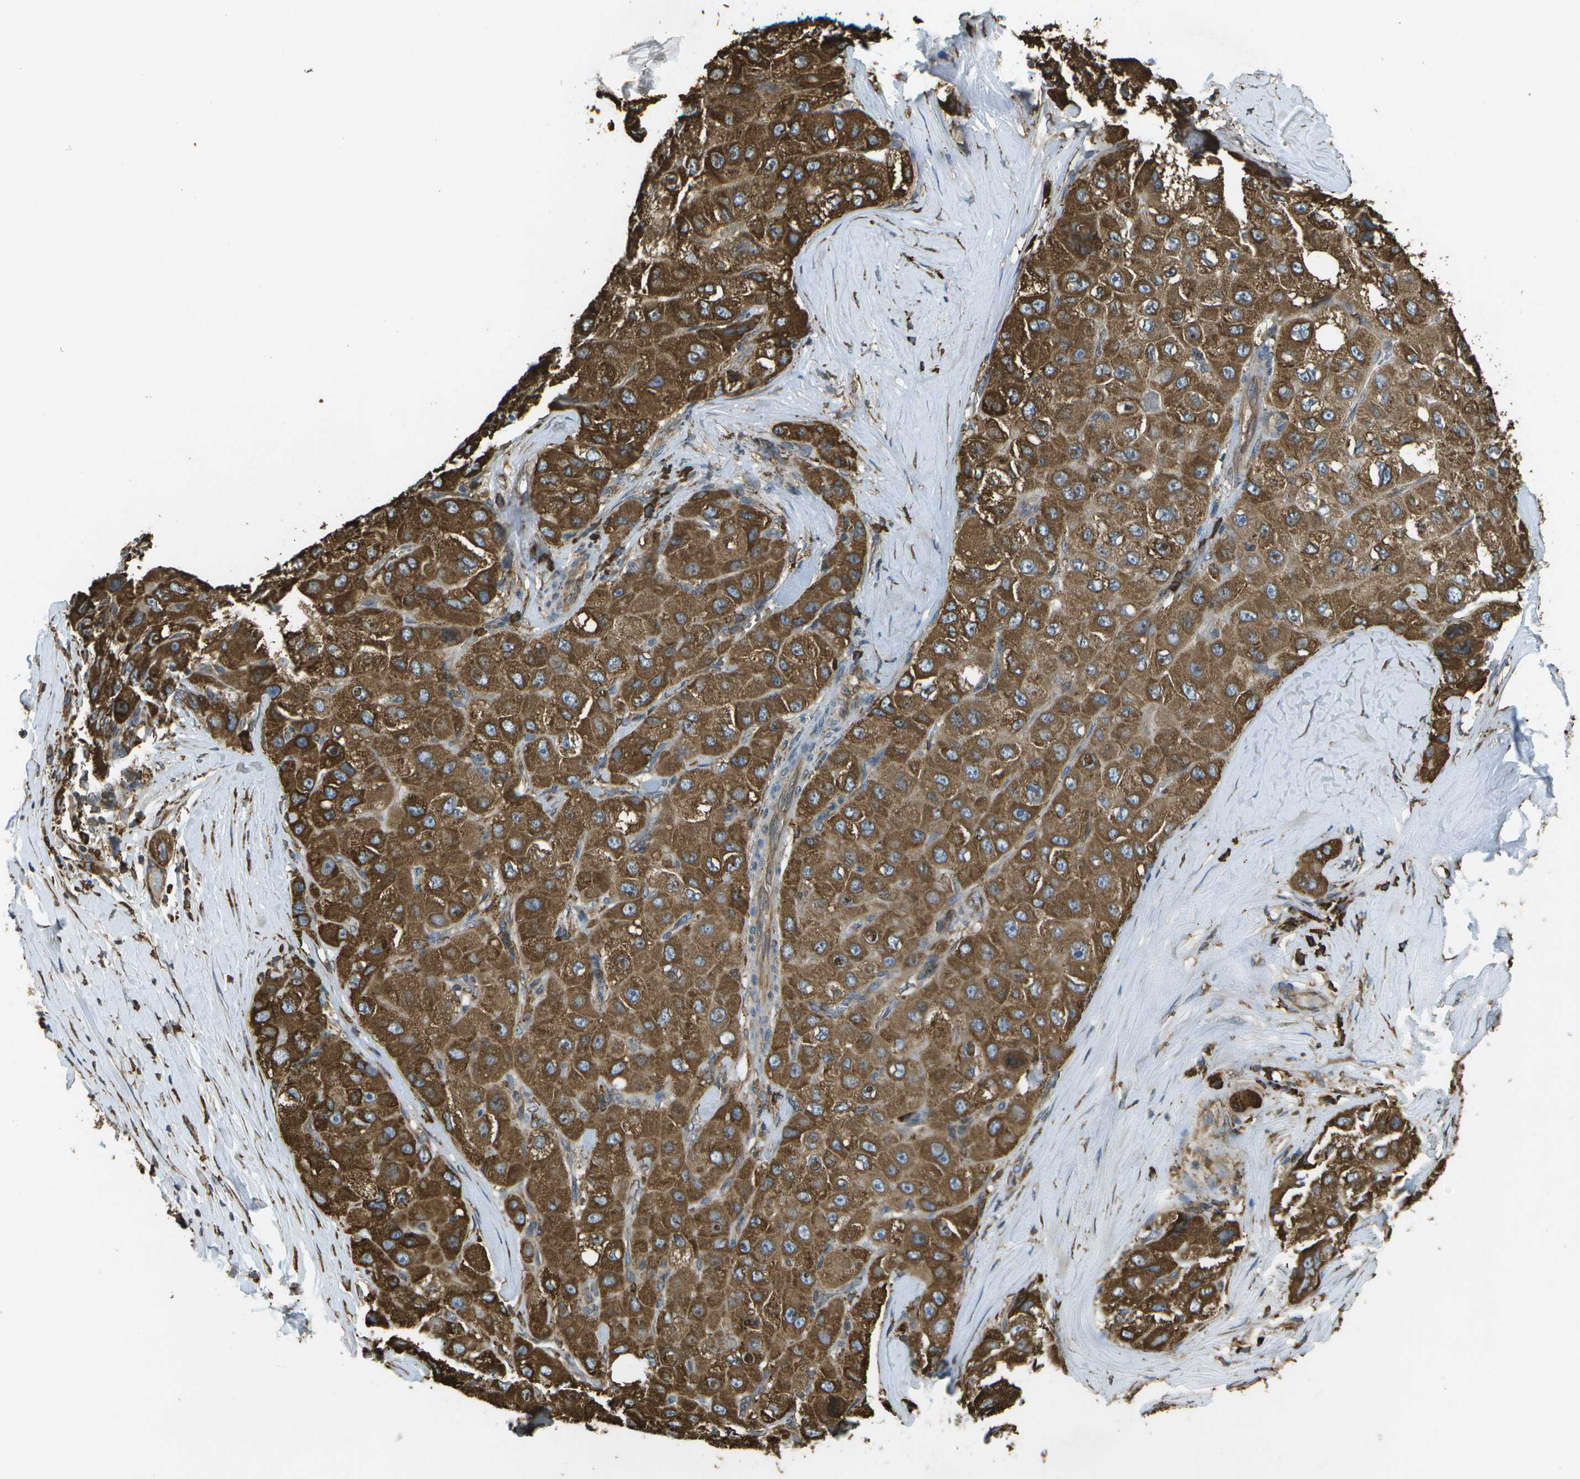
{"staining": {"intensity": "strong", "quantity": ">75%", "location": "cytoplasmic/membranous"}, "tissue": "liver cancer", "cell_type": "Tumor cells", "image_type": "cancer", "snomed": [{"axis": "morphology", "description": "Carcinoma, Hepatocellular, NOS"}, {"axis": "topography", "description": "Liver"}], "caption": "IHC of human hepatocellular carcinoma (liver) demonstrates high levels of strong cytoplasmic/membranous positivity in approximately >75% of tumor cells. The staining is performed using DAB (3,3'-diaminobenzidine) brown chromogen to label protein expression. The nuclei are counter-stained blue using hematoxylin.", "gene": "PDIA4", "patient": {"sex": "male", "age": 80}}